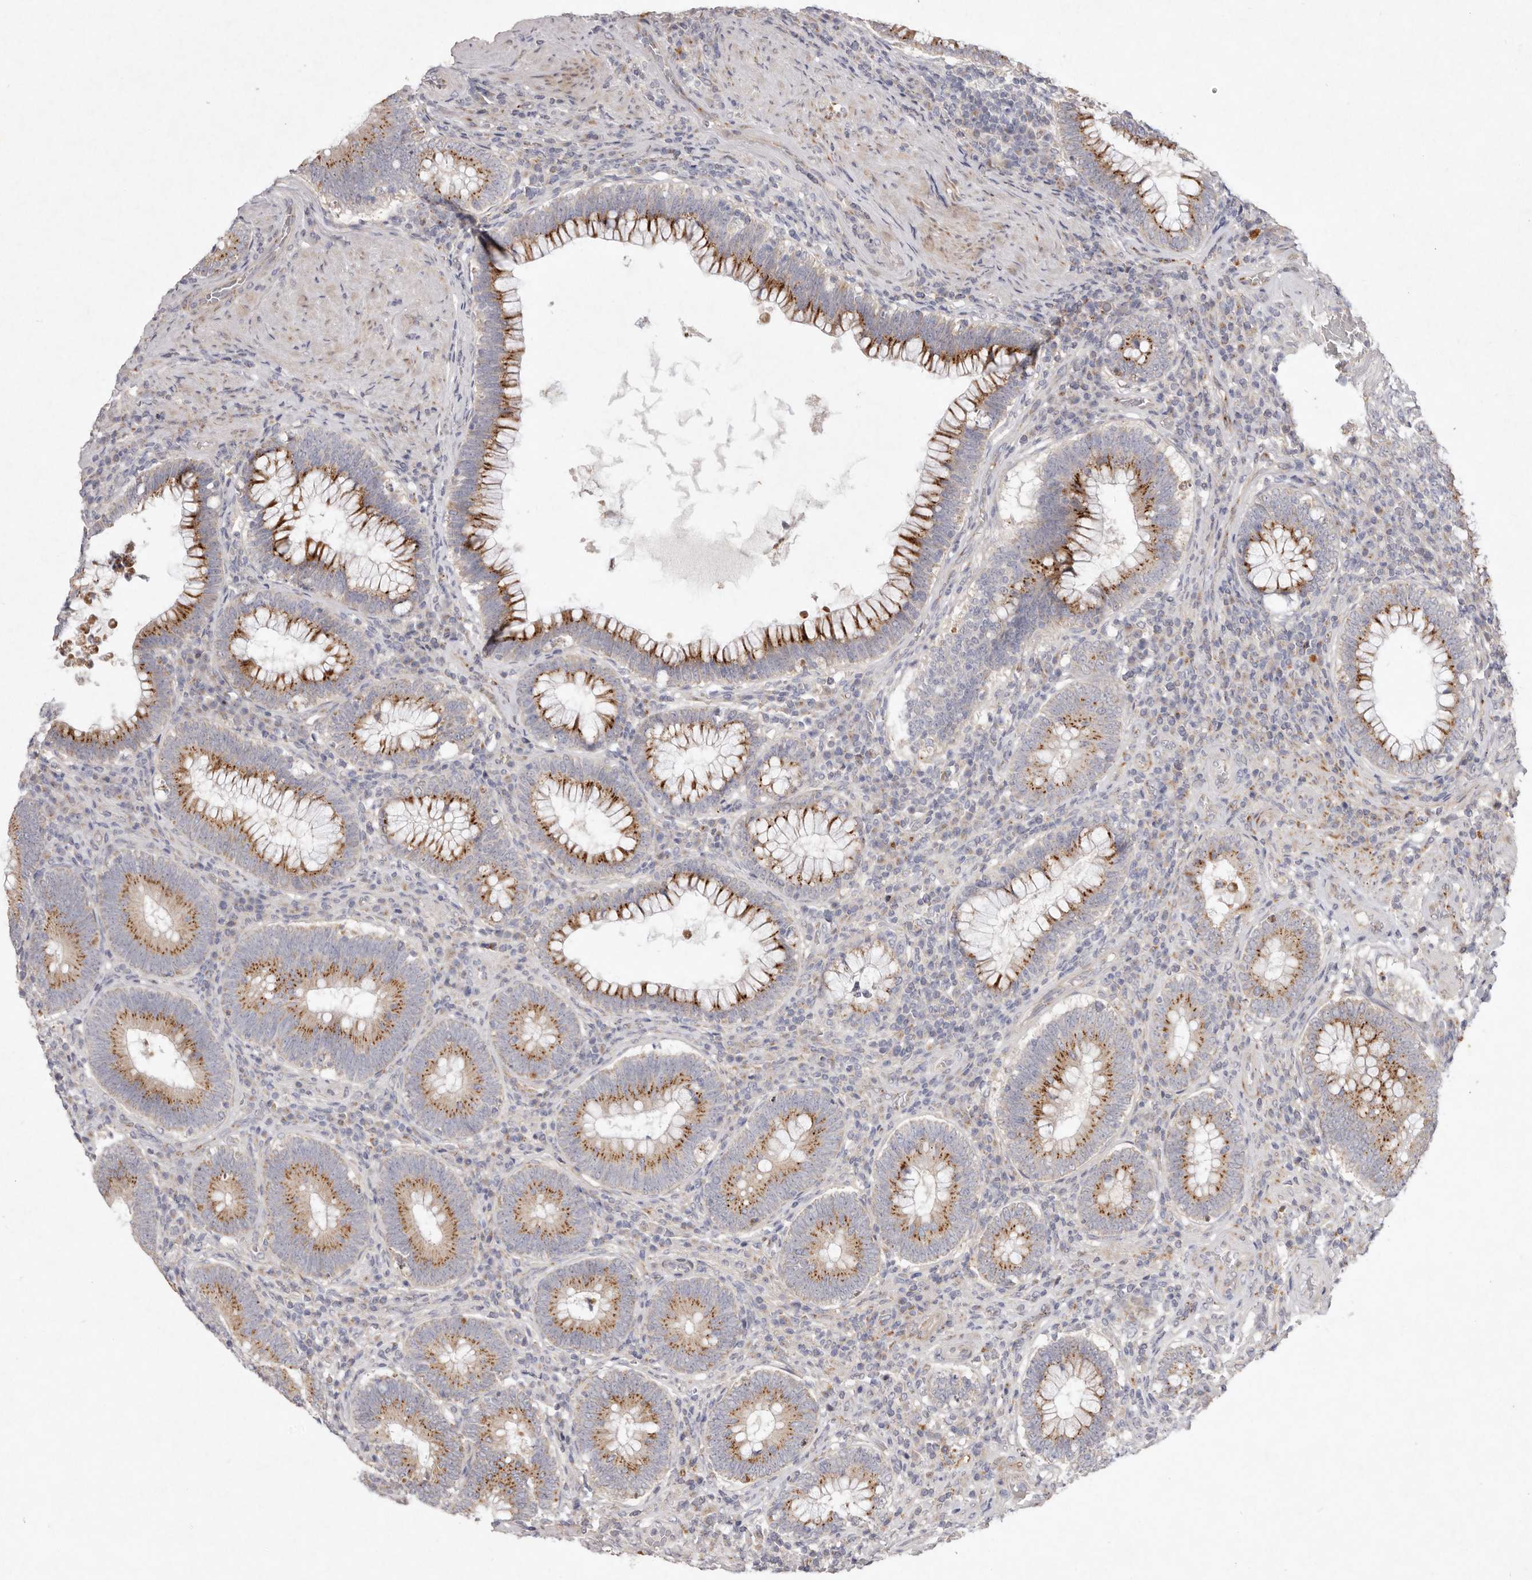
{"staining": {"intensity": "strong", "quantity": "25%-75%", "location": "cytoplasmic/membranous"}, "tissue": "colorectal cancer", "cell_type": "Tumor cells", "image_type": "cancer", "snomed": [{"axis": "morphology", "description": "Normal tissue, NOS"}, {"axis": "topography", "description": "Colon"}], "caption": "Human colorectal cancer stained with a brown dye displays strong cytoplasmic/membranous positive positivity in about 25%-75% of tumor cells.", "gene": "USP24", "patient": {"sex": "female", "age": 82}}